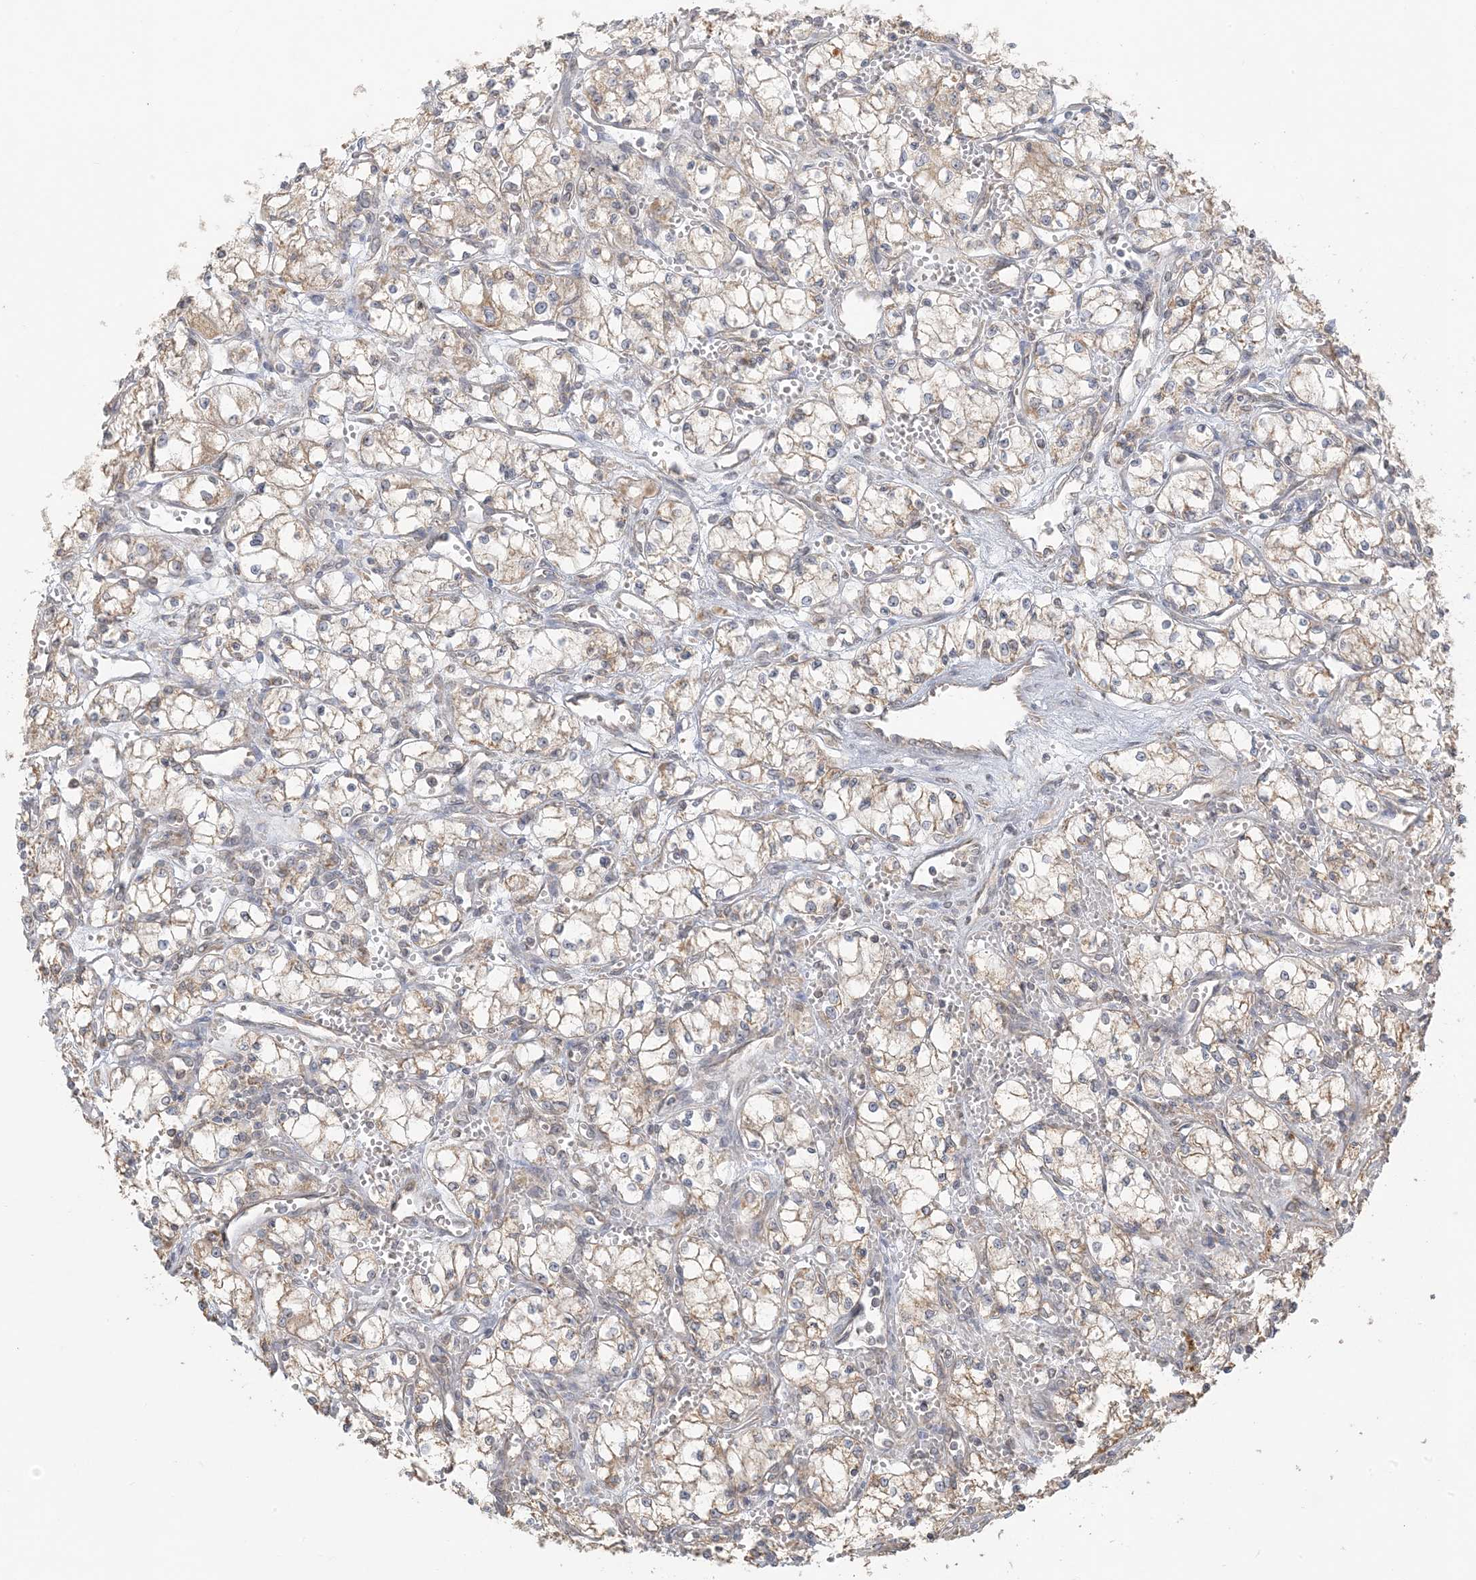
{"staining": {"intensity": "moderate", "quantity": "25%-75%", "location": "cytoplasmic/membranous"}, "tissue": "renal cancer", "cell_type": "Tumor cells", "image_type": "cancer", "snomed": [{"axis": "morphology", "description": "Normal tissue, NOS"}, {"axis": "morphology", "description": "Adenocarcinoma, NOS"}, {"axis": "topography", "description": "Kidney"}], "caption": "Approximately 25%-75% of tumor cells in adenocarcinoma (renal) show moderate cytoplasmic/membranous protein expression as visualized by brown immunohistochemical staining.", "gene": "MCOLN1", "patient": {"sex": "male", "age": 59}}